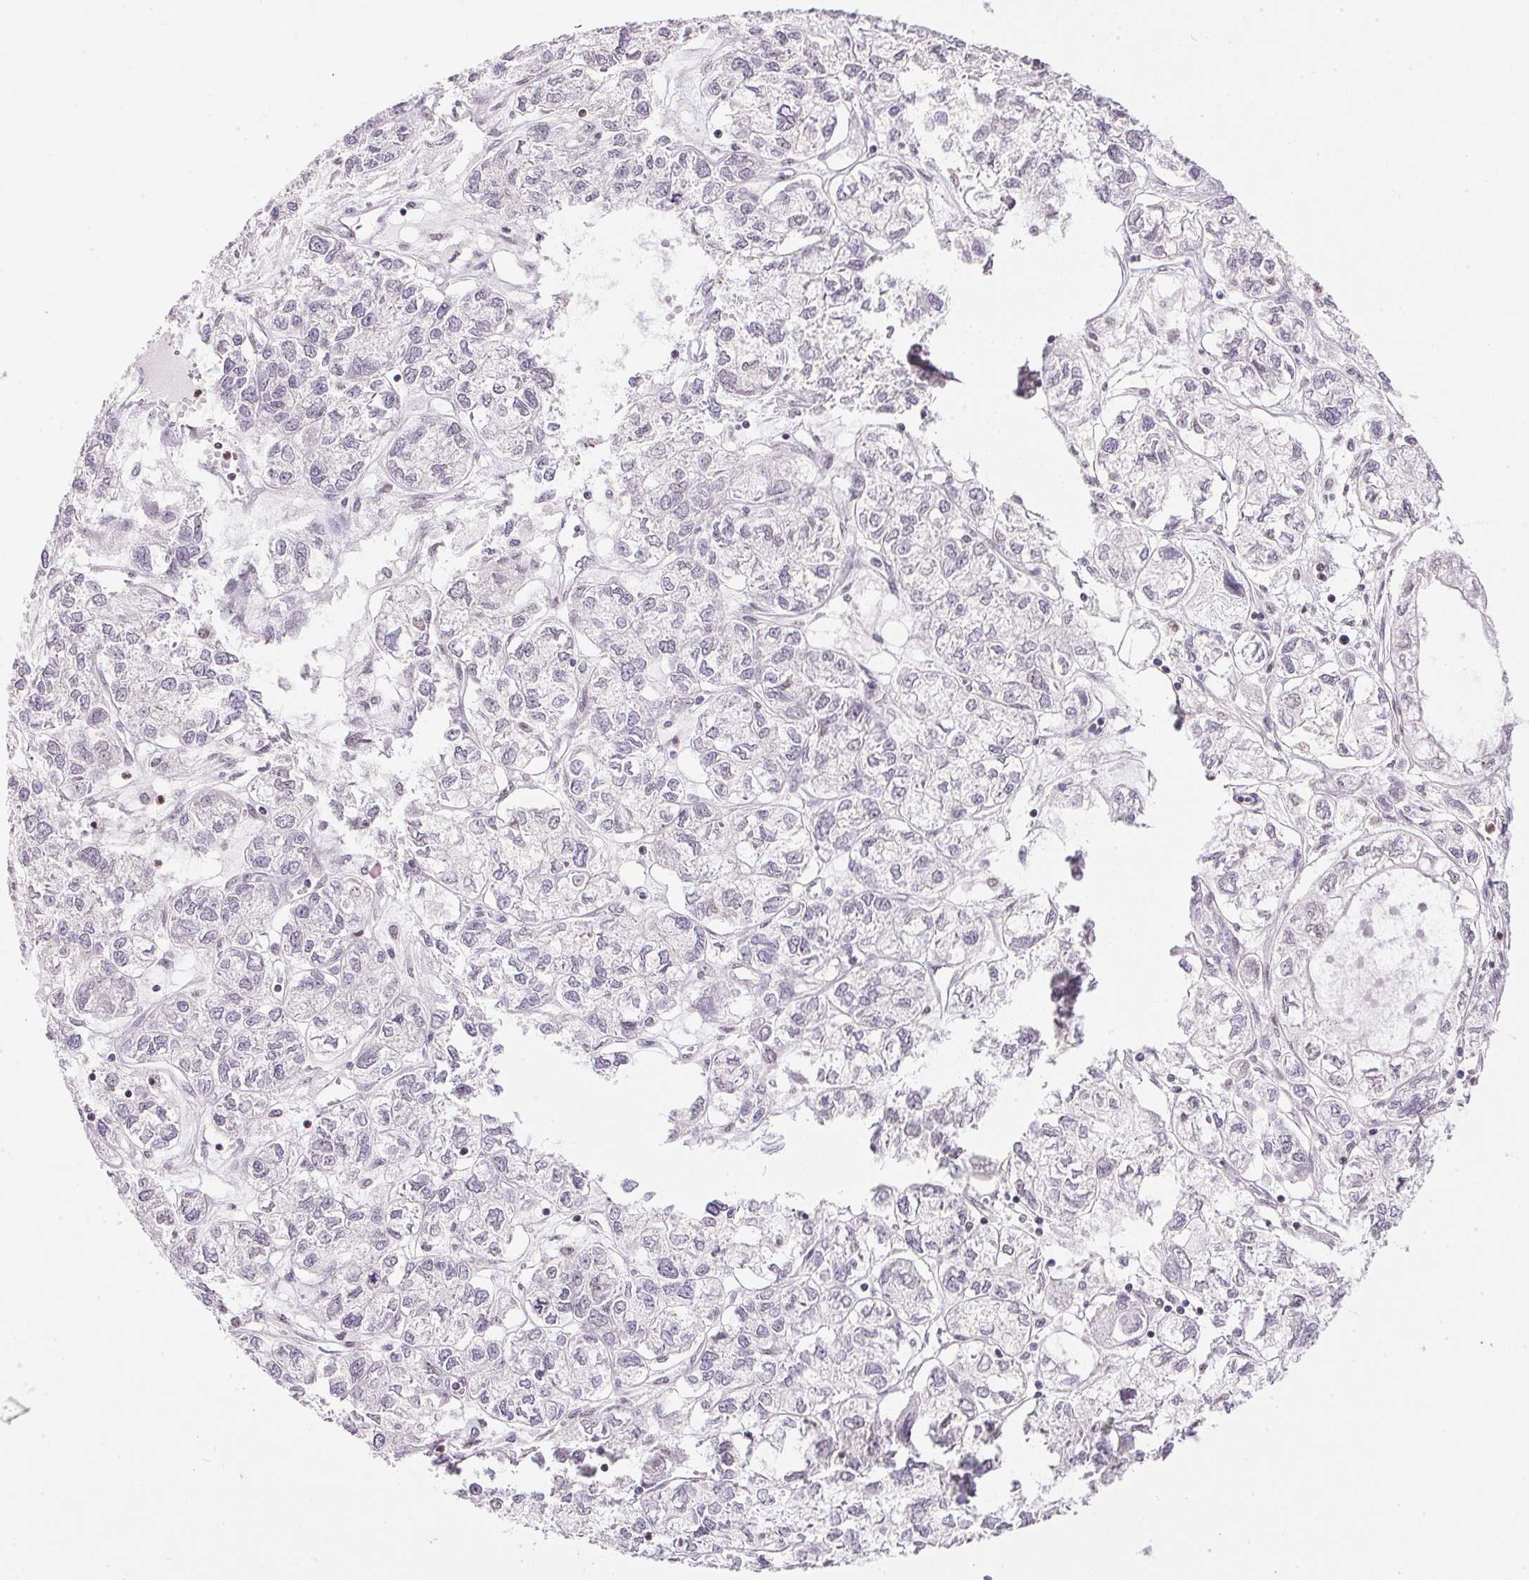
{"staining": {"intensity": "weak", "quantity": "<25%", "location": "nuclear"}, "tissue": "ovarian cancer", "cell_type": "Tumor cells", "image_type": "cancer", "snomed": [{"axis": "morphology", "description": "Carcinoma, endometroid"}, {"axis": "topography", "description": "Ovary"}], "caption": "An immunohistochemistry photomicrograph of ovarian cancer (endometroid carcinoma) is shown. There is no staining in tumor cells of ovarian cancer (endometroid carcinoma).", "gene": "NFE2L1", "patient": {"sex": "female", "age": 64}}